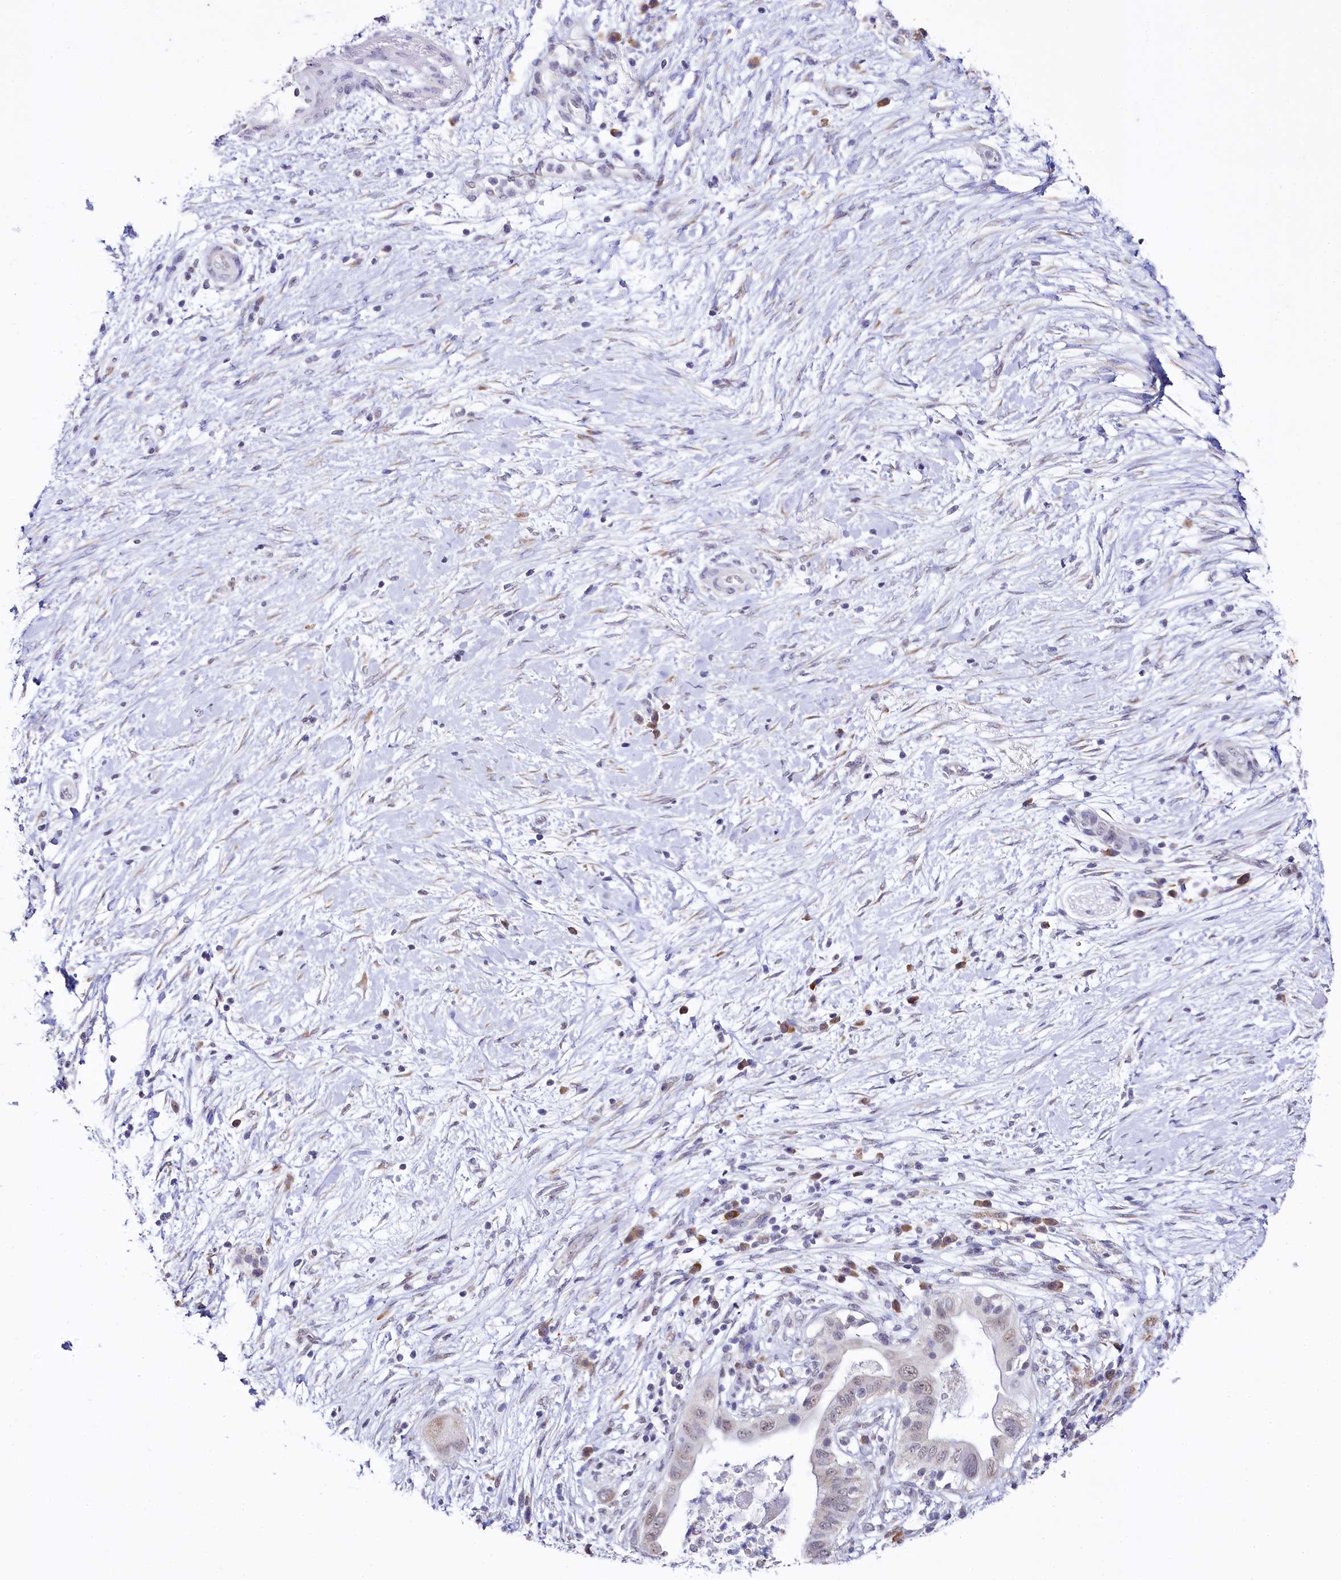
{"staining": {"intensity": "weak", "quantity": "25%-75%", "location": "nuclear"}, "tissue": "pancreatic cancer", "cell_type": "Tumor cells", "image_type": "cancer", "snomed": [{"axis": "morphology", "description": "Adenocarcinoma, NOS"}, {"axis": "topography", "description": "Pancreas"}], "caption": "Weak nuclear protein expression is seen in approximately 25%-75% of tumor cells in adenocarcinoma (pancreatic).", "gene": "SPATS2", "patient": {"sex": "male", "age": 68}}